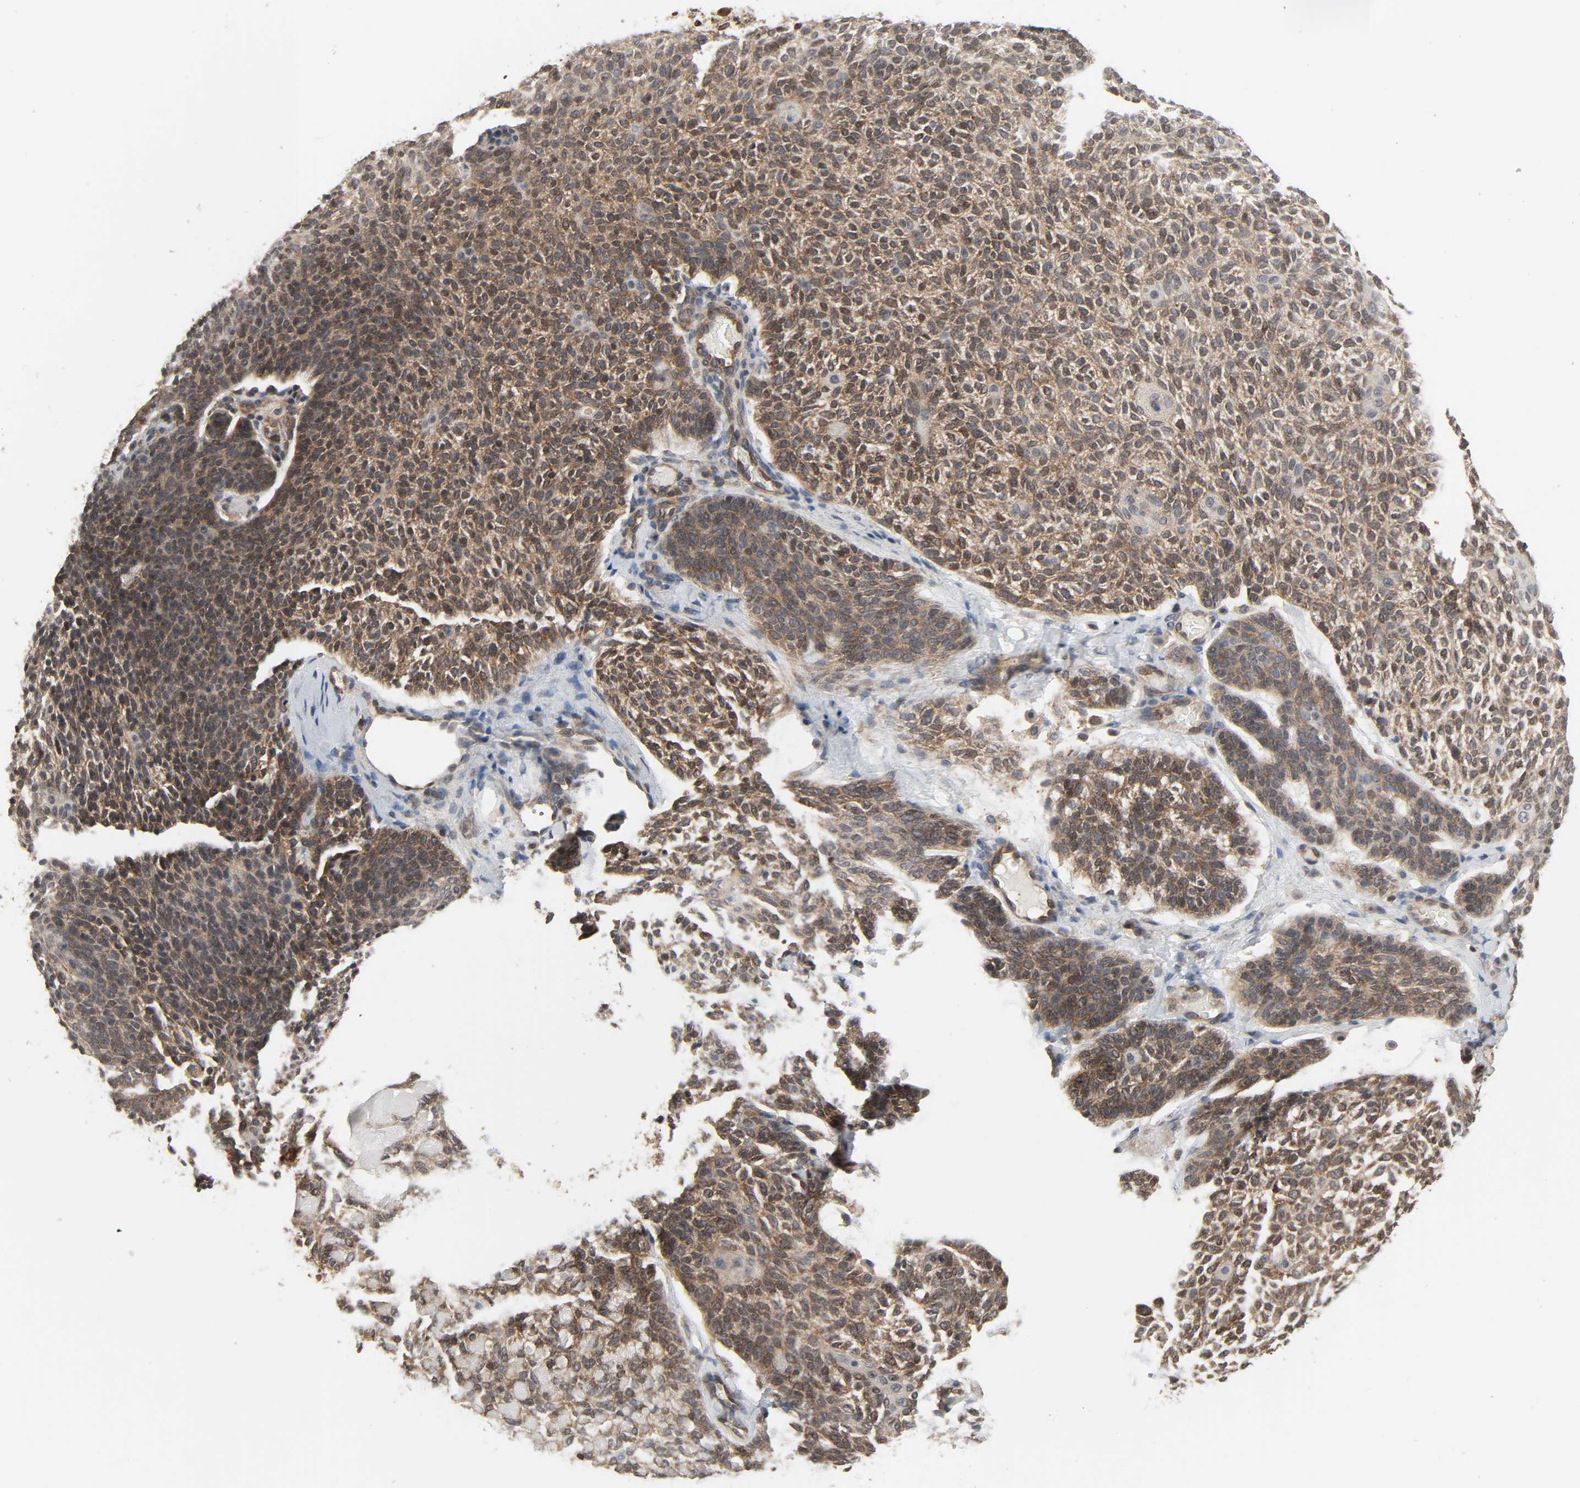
{"staining": {"intensity": "weak", "quantity": ">75%", "location": "cytoplasmic/membranous,nuclear"}, "tissue": "skin cancer", "cell_type": "Tumor cells", "image_type": "cancer", "snomed": [{"axis": "morphology", "description": "Normal tissue, NOS"}, {"axis": "morphology", "description": "Basal cell carcinoma"}, {"axis": "topography", "description": "Skin"}], "caption": "DAB immunohistochemical staining of human basal cell carcinoma (skin) reveals weak cytoplasmic/membranous and nuclear protein expression in approximately >75% of tumor cells.", "gene": "GSK3A", "patient": {"sex": "female", "age": 70}}